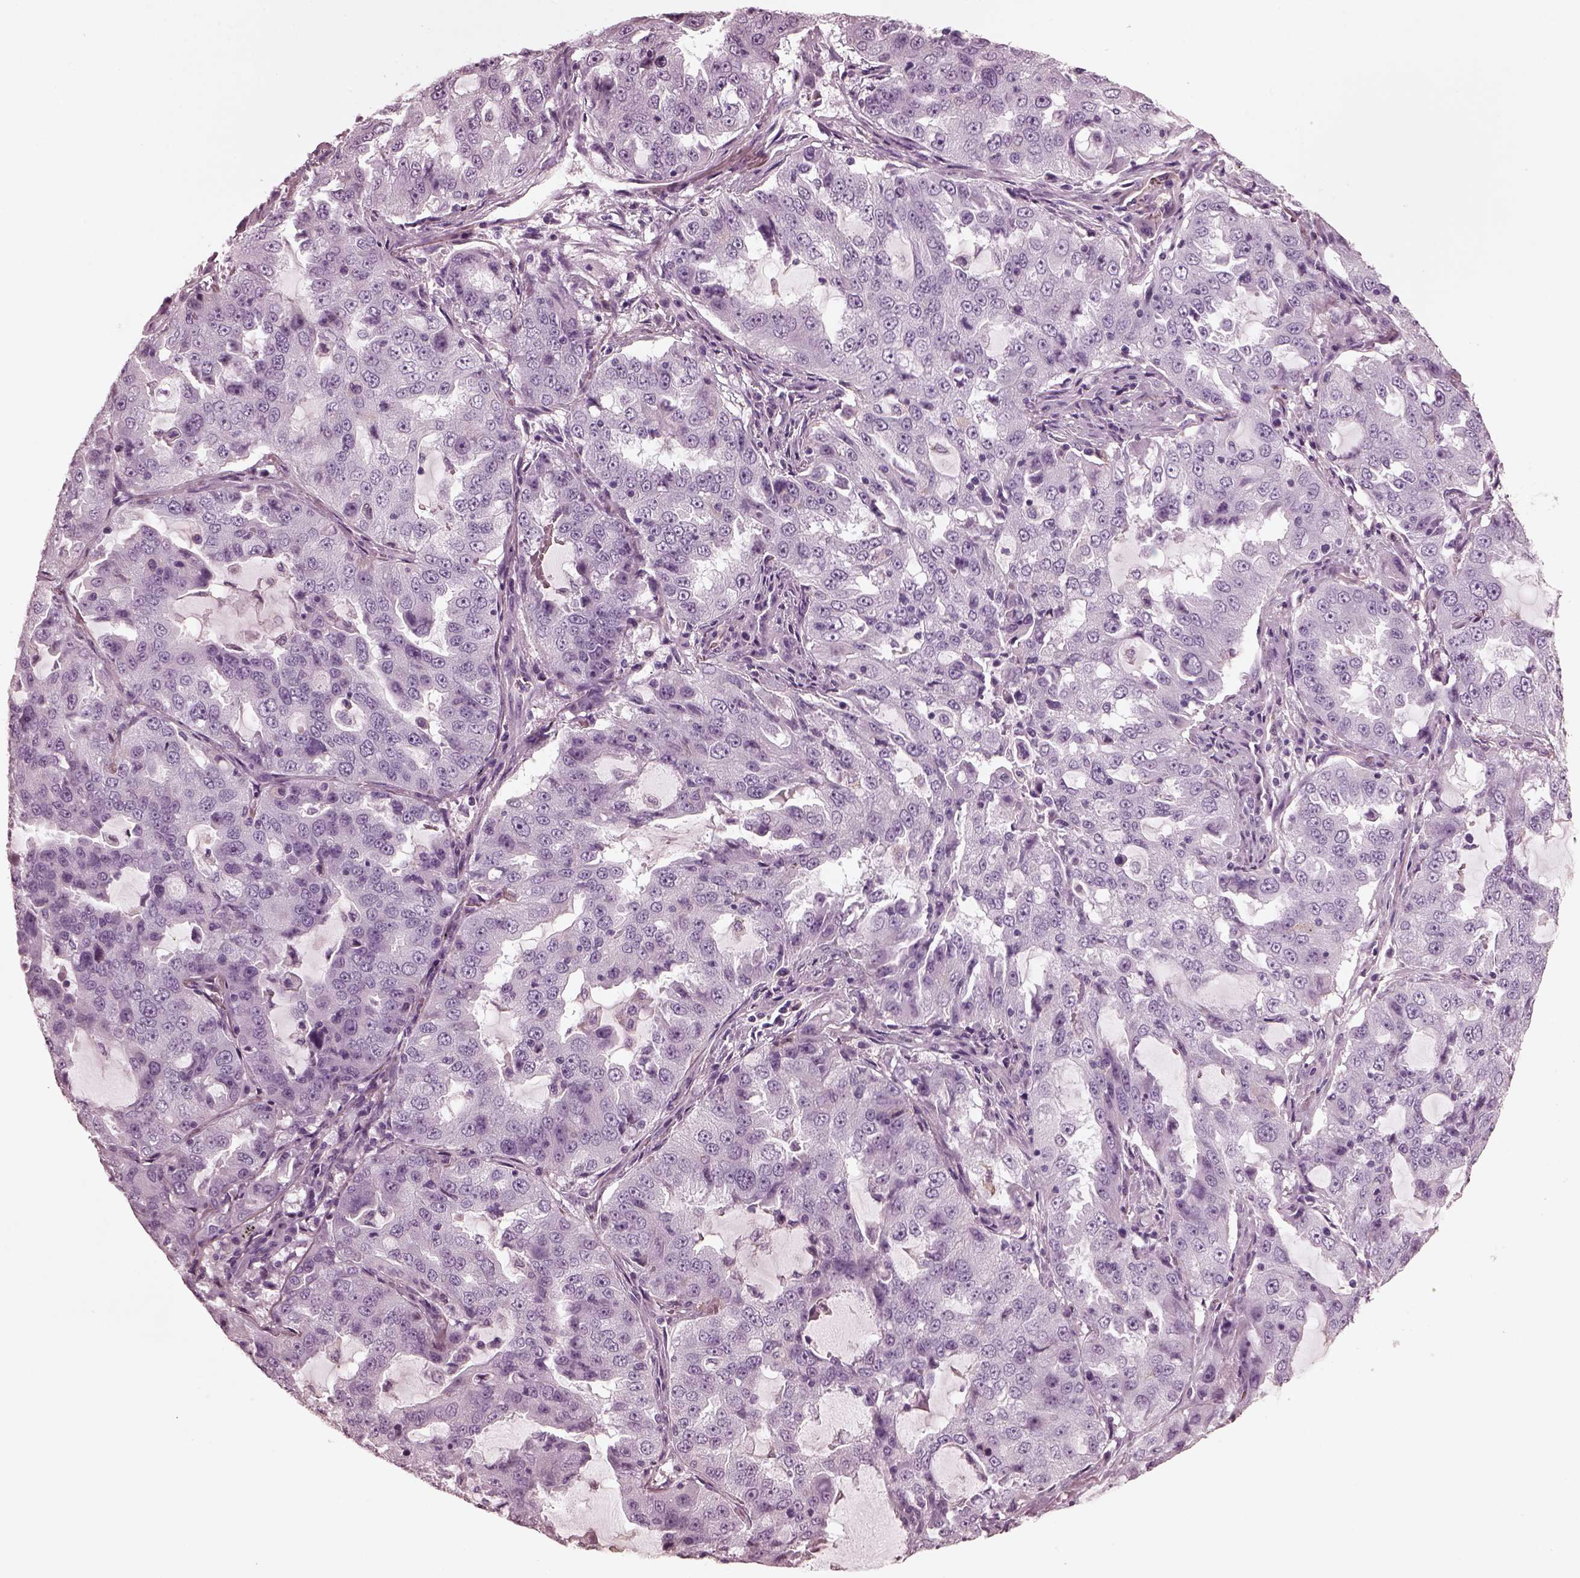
{"staining": {"intensity": "negative", "quantity": "none", "location": "none"}, "tissue": "lung cancer", "cell_type": "Tumor cells", "image_type": "cancer", "snomed": [{"axis": "morphology", "description": "Adenocarcinoma, NOS"}, {"axis": "topography", "description": "Lung"}], "caption": "Immunohistochemistry image of lung cancer (adenocarcinoma) stained for a protein (brown), which displays no positivity in tumor cells.", "gene": "CGA", "patient": {"sex": "female", "age": 61}}